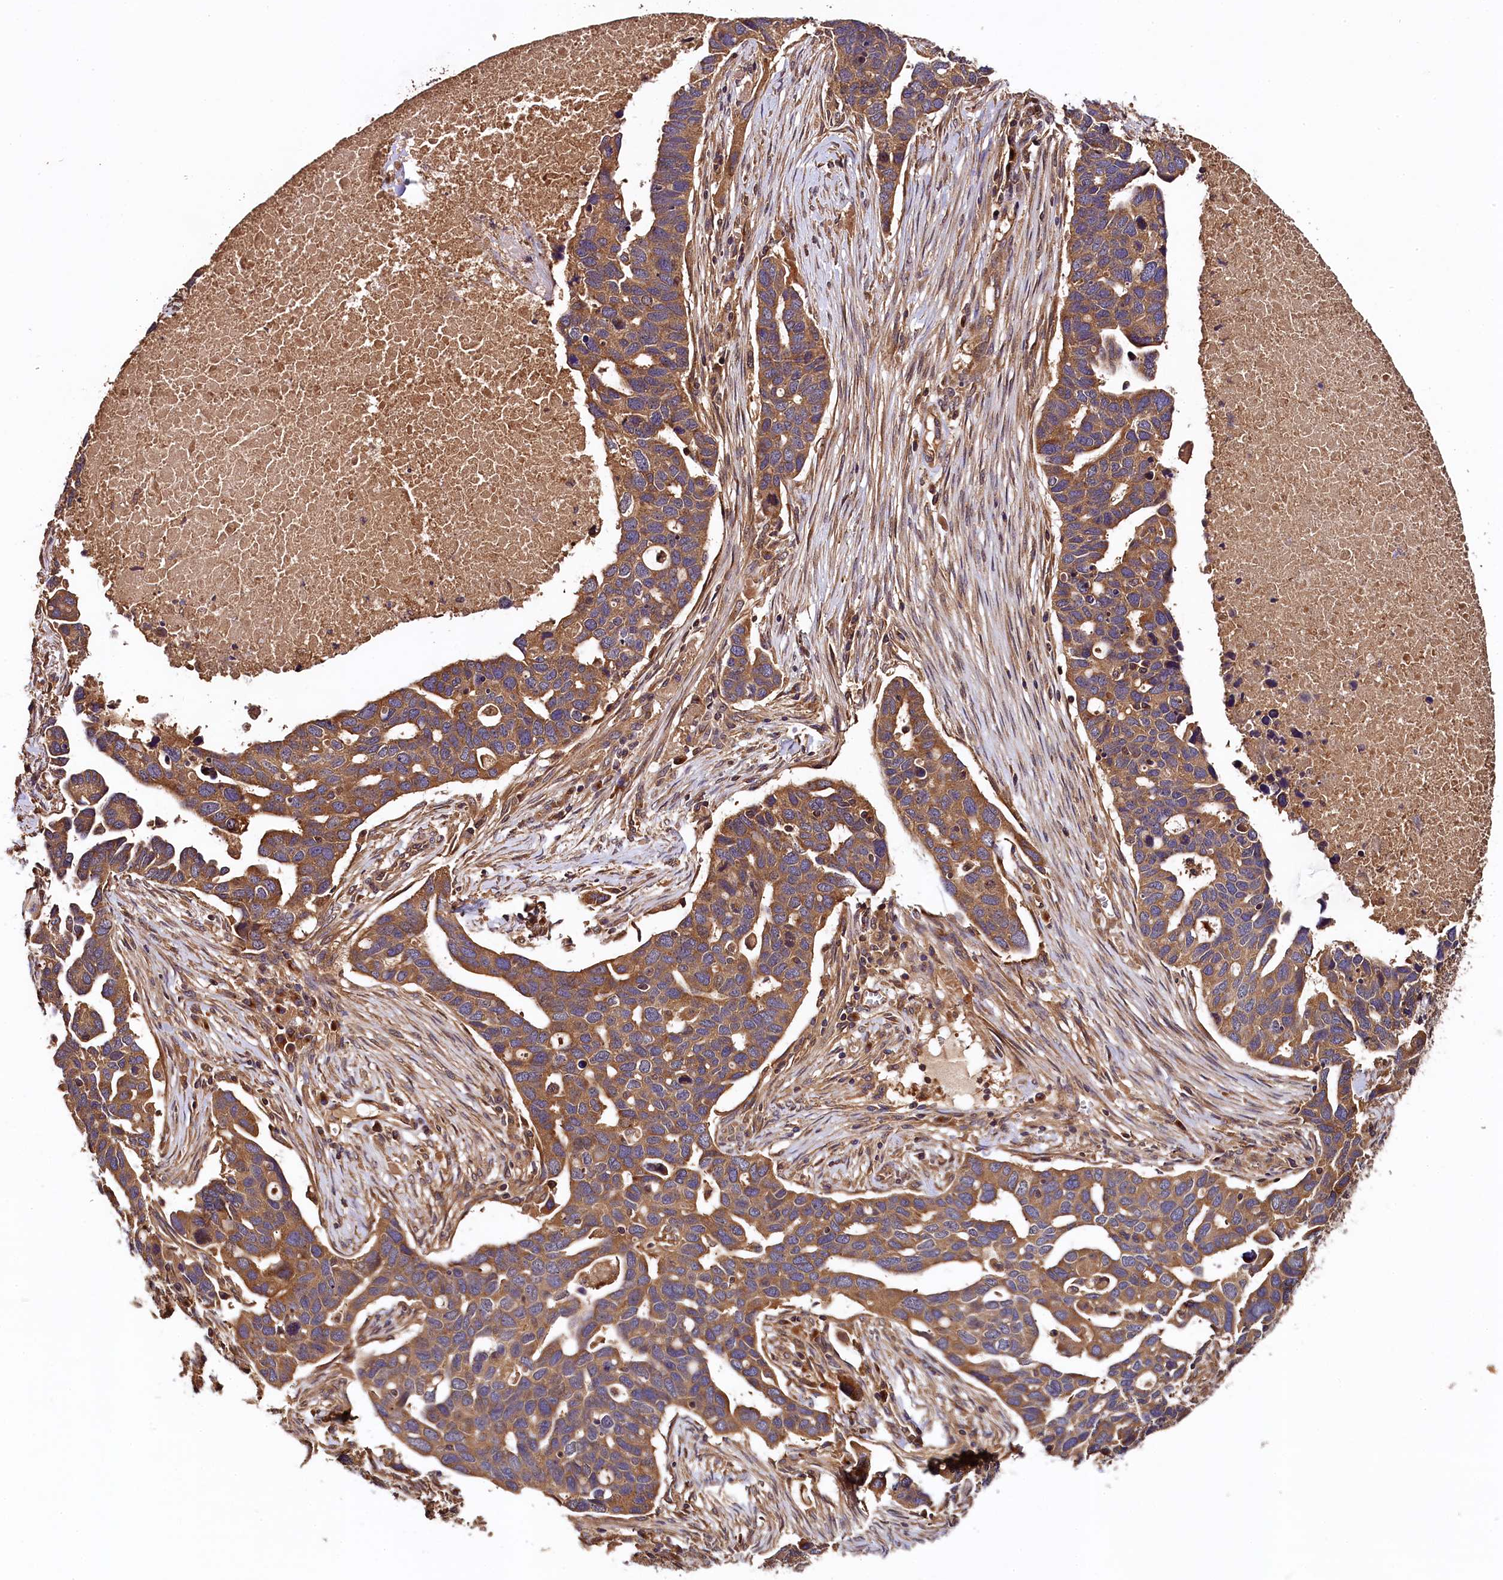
{"staining": {"intensity": "moderate", "quantity": ">75%", "location": "cytoplasmic/membranous"}, "tissue": "ovarian cancer", "cell_type": "Tumor cells", "image_type": "cancer", "snomed": [{"axis": "morphology", "description": "Cystadenocarcinoma, serous, NOS"}, {"axis": "topography", "description": "Ovary"}], "caption": "Tumor cells reveal medium levels of moderate cytoplasmic/membranous expression in about >75% of cells in ovarian cancer (serous cystadenocarcinoma).", "gene": "KLC2", "patient": {"sex": "female", "age": 54}}